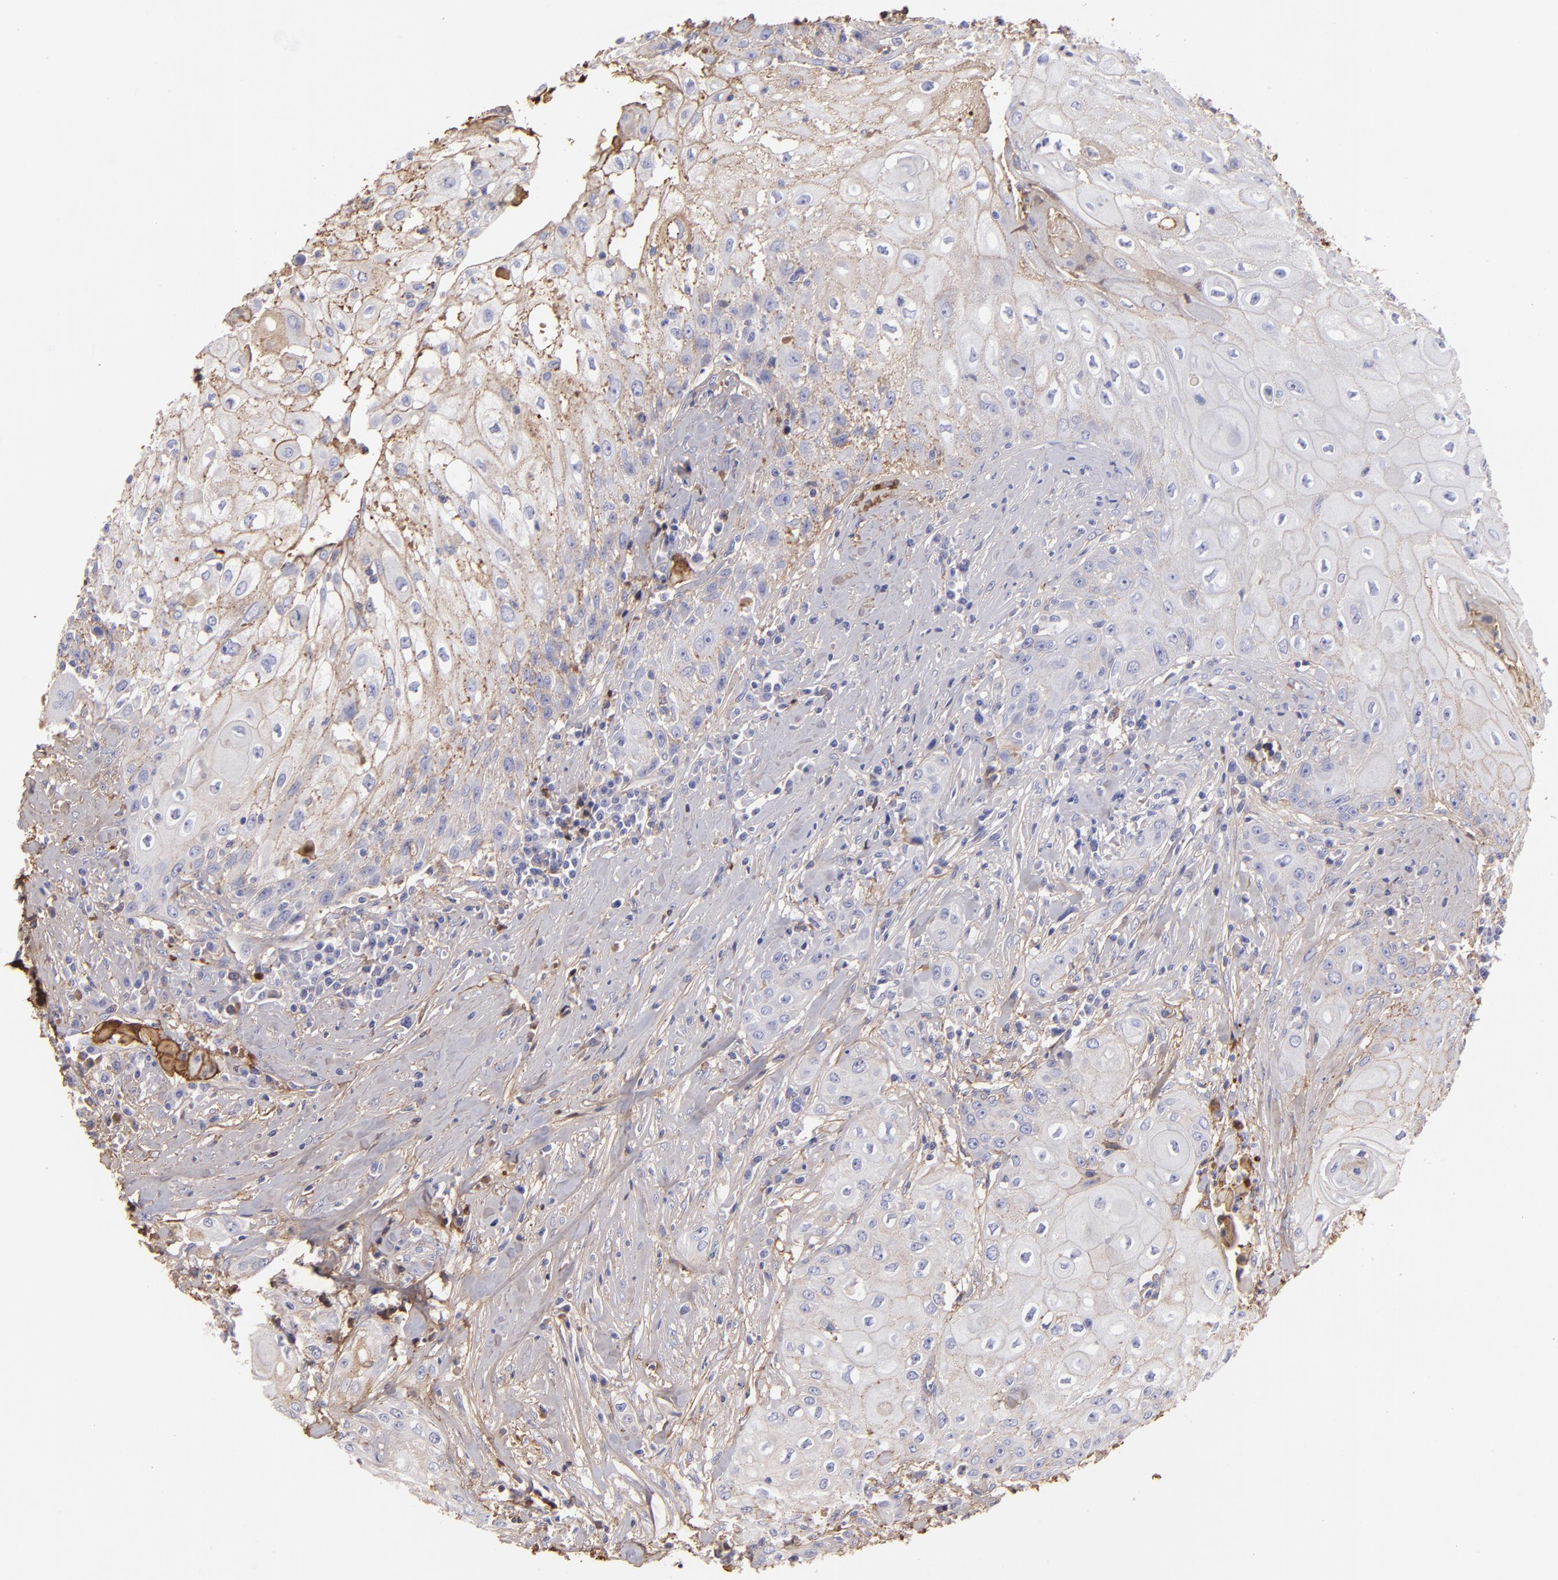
{"staining": {"intensity": "weak", "quantity": "25%-75%", "location": "cytoplasmic/membranous"}, "tissue": "head and neck cancer", "cell_type": "Tumor cells", "image_type": "cancer", "snomed": [{"axis": "morphology", "description": "Squamous cell carcinoma, NOS"}, {"axis": "topography", "description": "Oral tissue"}, {"axis": "topography", "description": "Head-Neck"}], "caption": "Immunohistochemistry histopathology image of neoplastic tissue: head and neck cancer (squamous cell carcinoma) stained using immunohistochemistry demonstrates low levels of weak protein expression localized specifically in the cytoplasmic/membranous of tumor cells, appearing as a cytoplasmic/membranous brown color.", "gene": "FGB", "patient": {"sex": "female", "age": 82}}